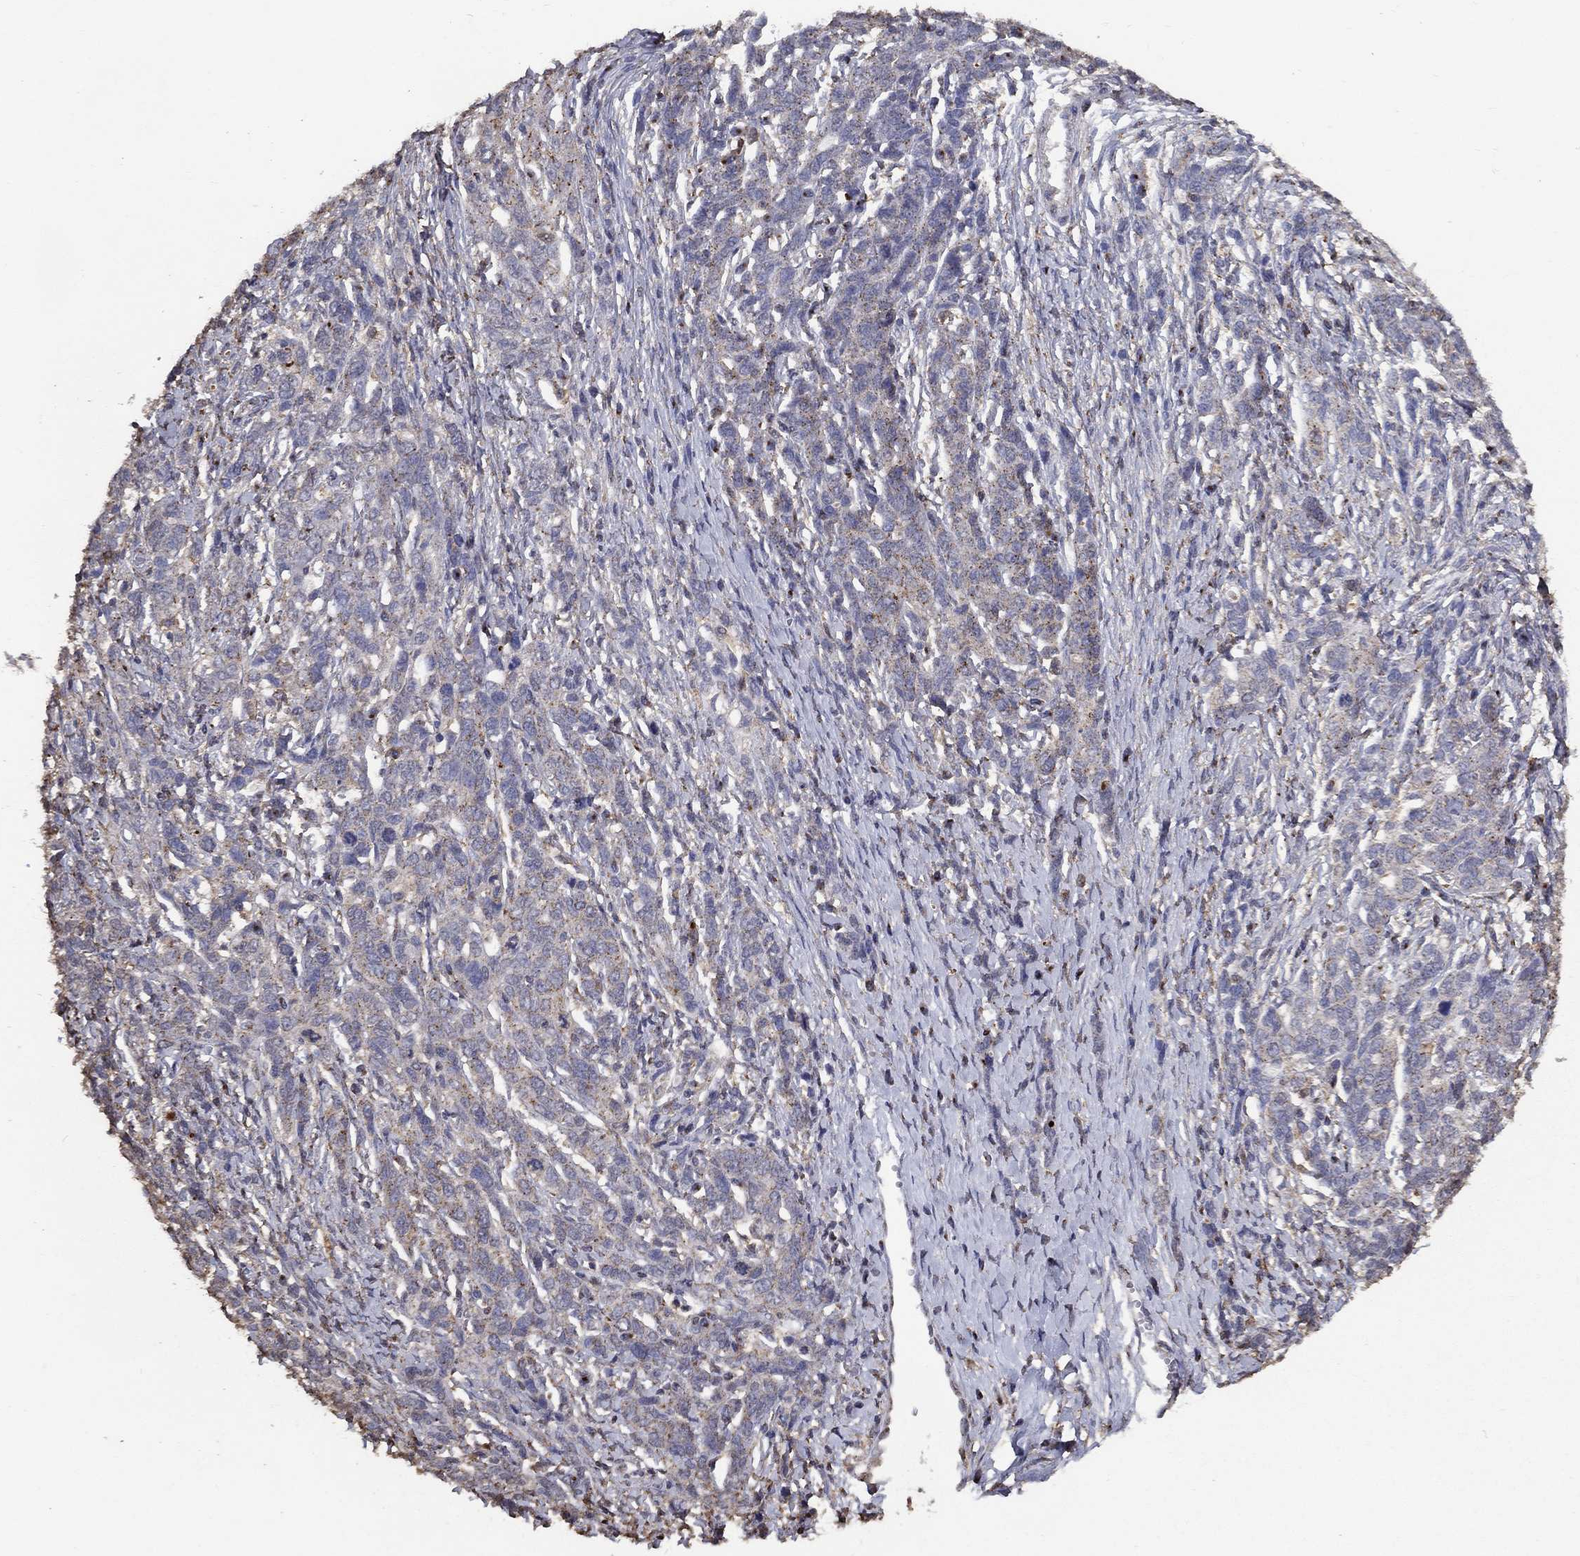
{"staining": {"intensity": "weak", "quantity": "25%-75%", "location": "cytoplasmic/membranous"}, "tissue": "ovarian cancer", "cell_type": "Tumor cells", "image_type": "cancer", "snomed": [{"axis": "morphology", "description": "Cystadenocarcinoma, serous, NOS"}, {"axis": "topography", "description": "Ovary"}], "caption": "Immunohistochemistry (IHC) image of ovarian cancer stained for a protein (brown), which exhibits low levels of weak cytoplasmic/membranous expression in about 25%-75% of tumor cells.", "gene": "GPR183", "patient": {"sex": "female", "age": 71}}